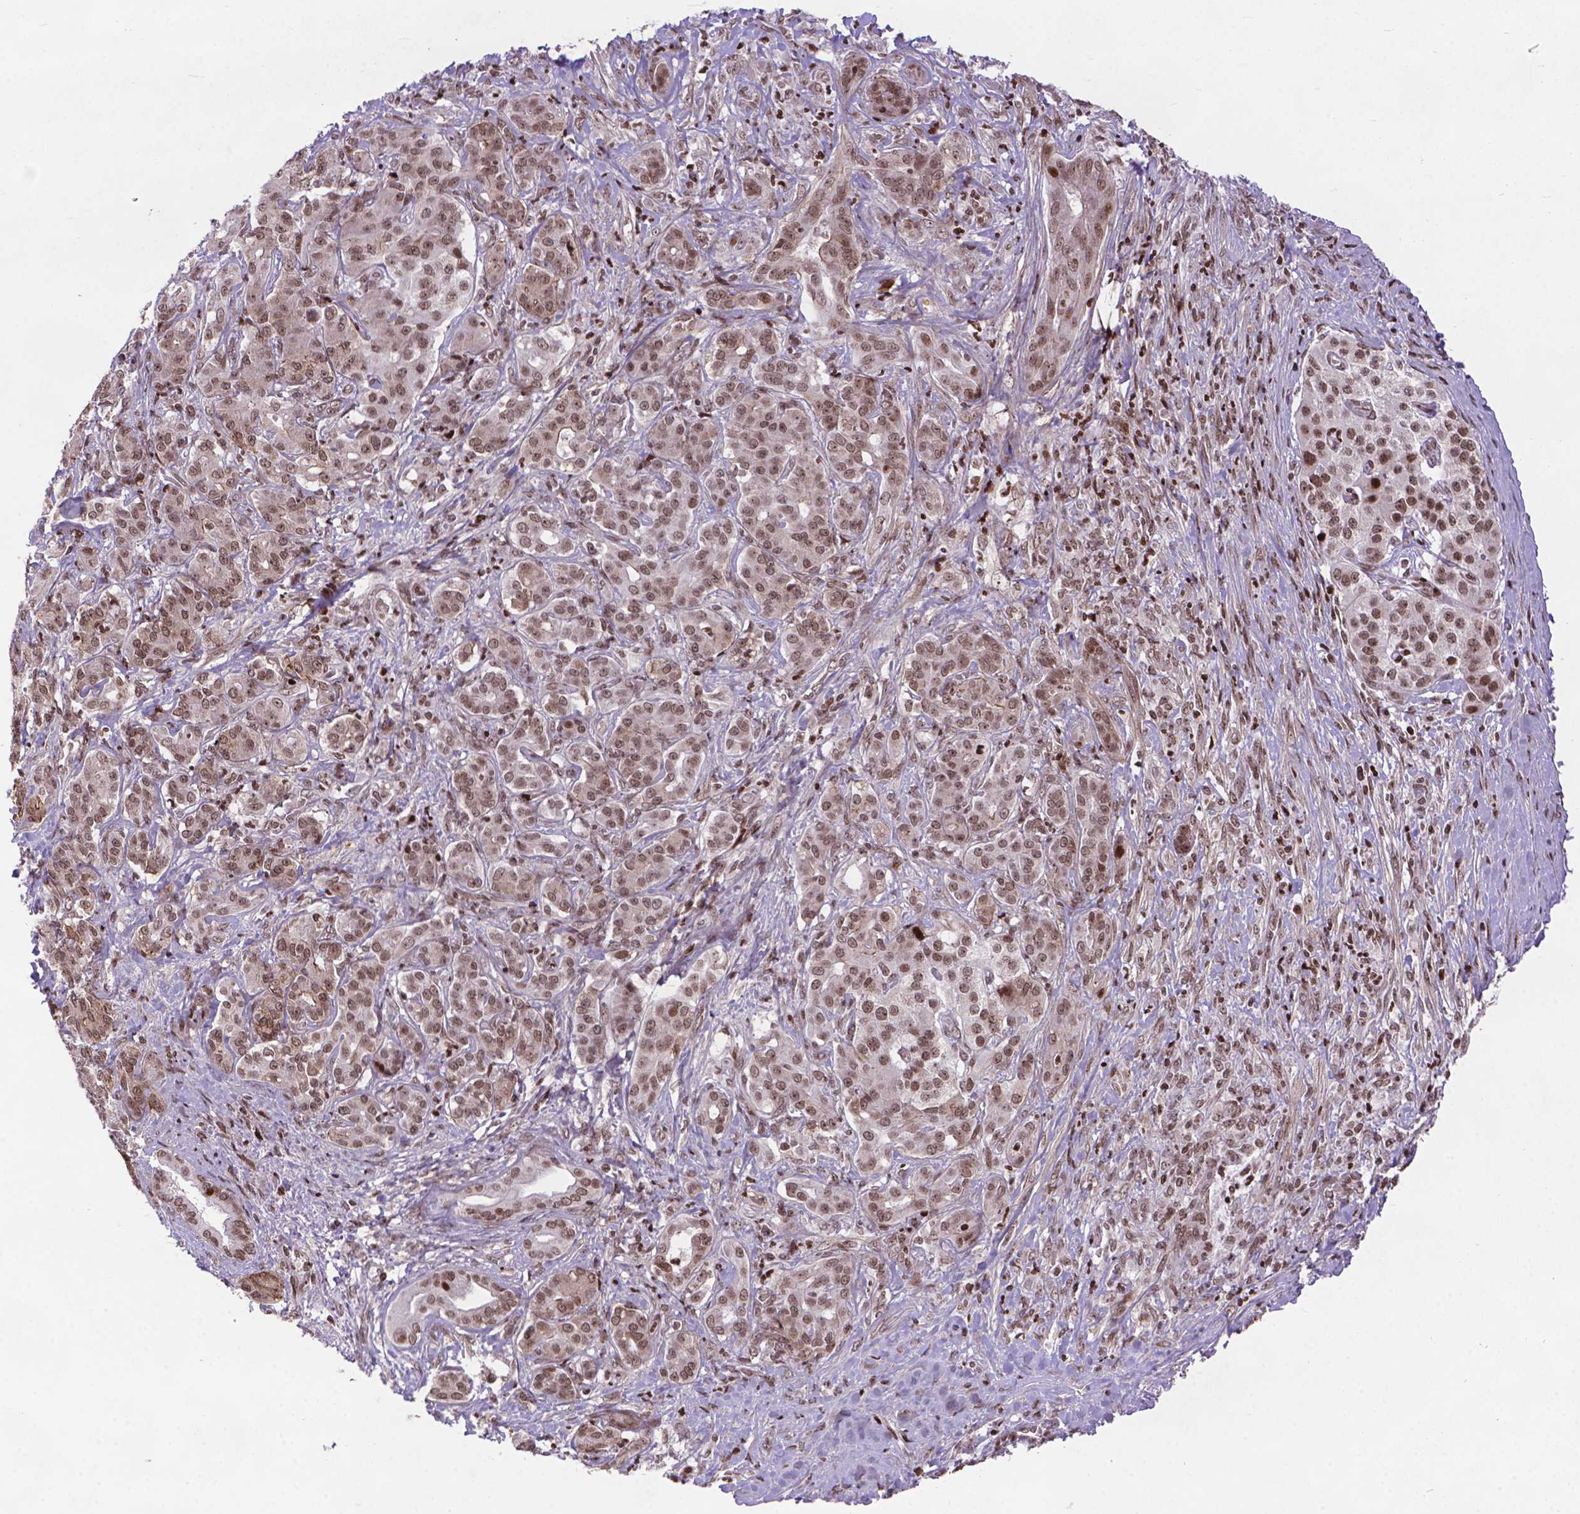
{"staining": {"intensity": "weak", "quantity": ">75%", "location": "nuclear"}, "tissue": "pancreatic cancer", "cell_type": "Tumor cells", "image_type": "cancer", "snomed": [{"axis": "morphology", "description": "Normal tissue, NOS"}, {"axis": "morphology", "description": "Inflammation, NOS"}, {"axis": "morphology", "description": "Adenocarcinoma, NOS"}, {"axis": "topography", "description": "Pancreas"}], "caption": "Tumor cells reveal low levels of weak nuclear staining in approximately >75% of cells in human pancreatic cancer (adenocarcinoma).", "gene": "AMER1", "patient": {"sex": "male", "age": 57}}